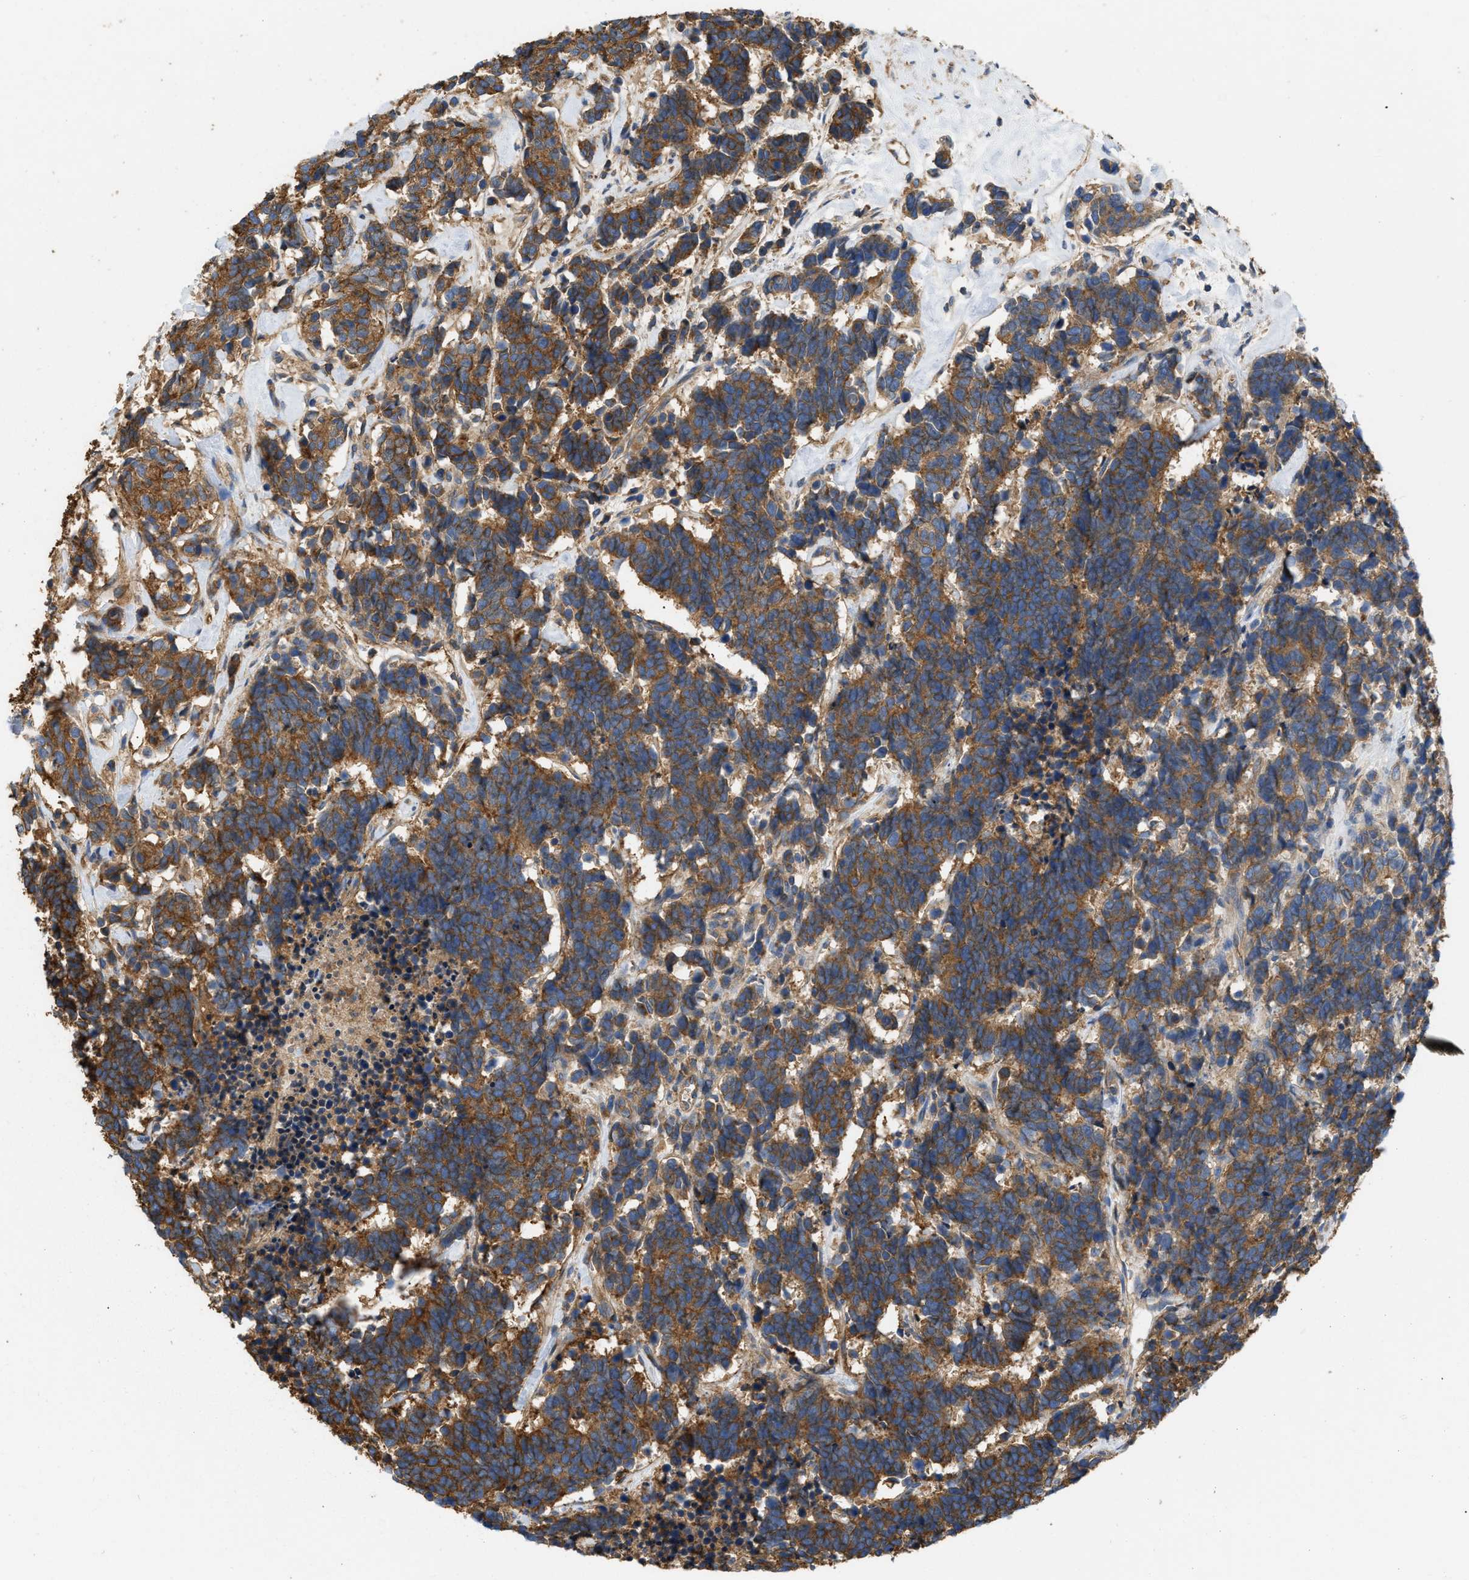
{"staining": {"intensity": "moderate", "quantity": ">75%", "location": "cytoplasmic/membranous"}, "tissue": "carcinoid", "cell_type": "Tumor cells", "image_type": "cancer", "snomed": [{"axis": "morphology", "description": "Carcinoma, NOS"}, {"axis": "morphology", "description": "Carcinoid, malignant, NOS"}, {"axis": "topography", "description": "Urinary bladder"}], "caption": "Immunohistochemical staining of malignant carcinoid exhibits medium levels of moderate cytoplasmic/membranous protein positivity in approximately >75% of tumor cells.", "gene": "GNB4", "patient": {"sex": "male", "age": 57}}